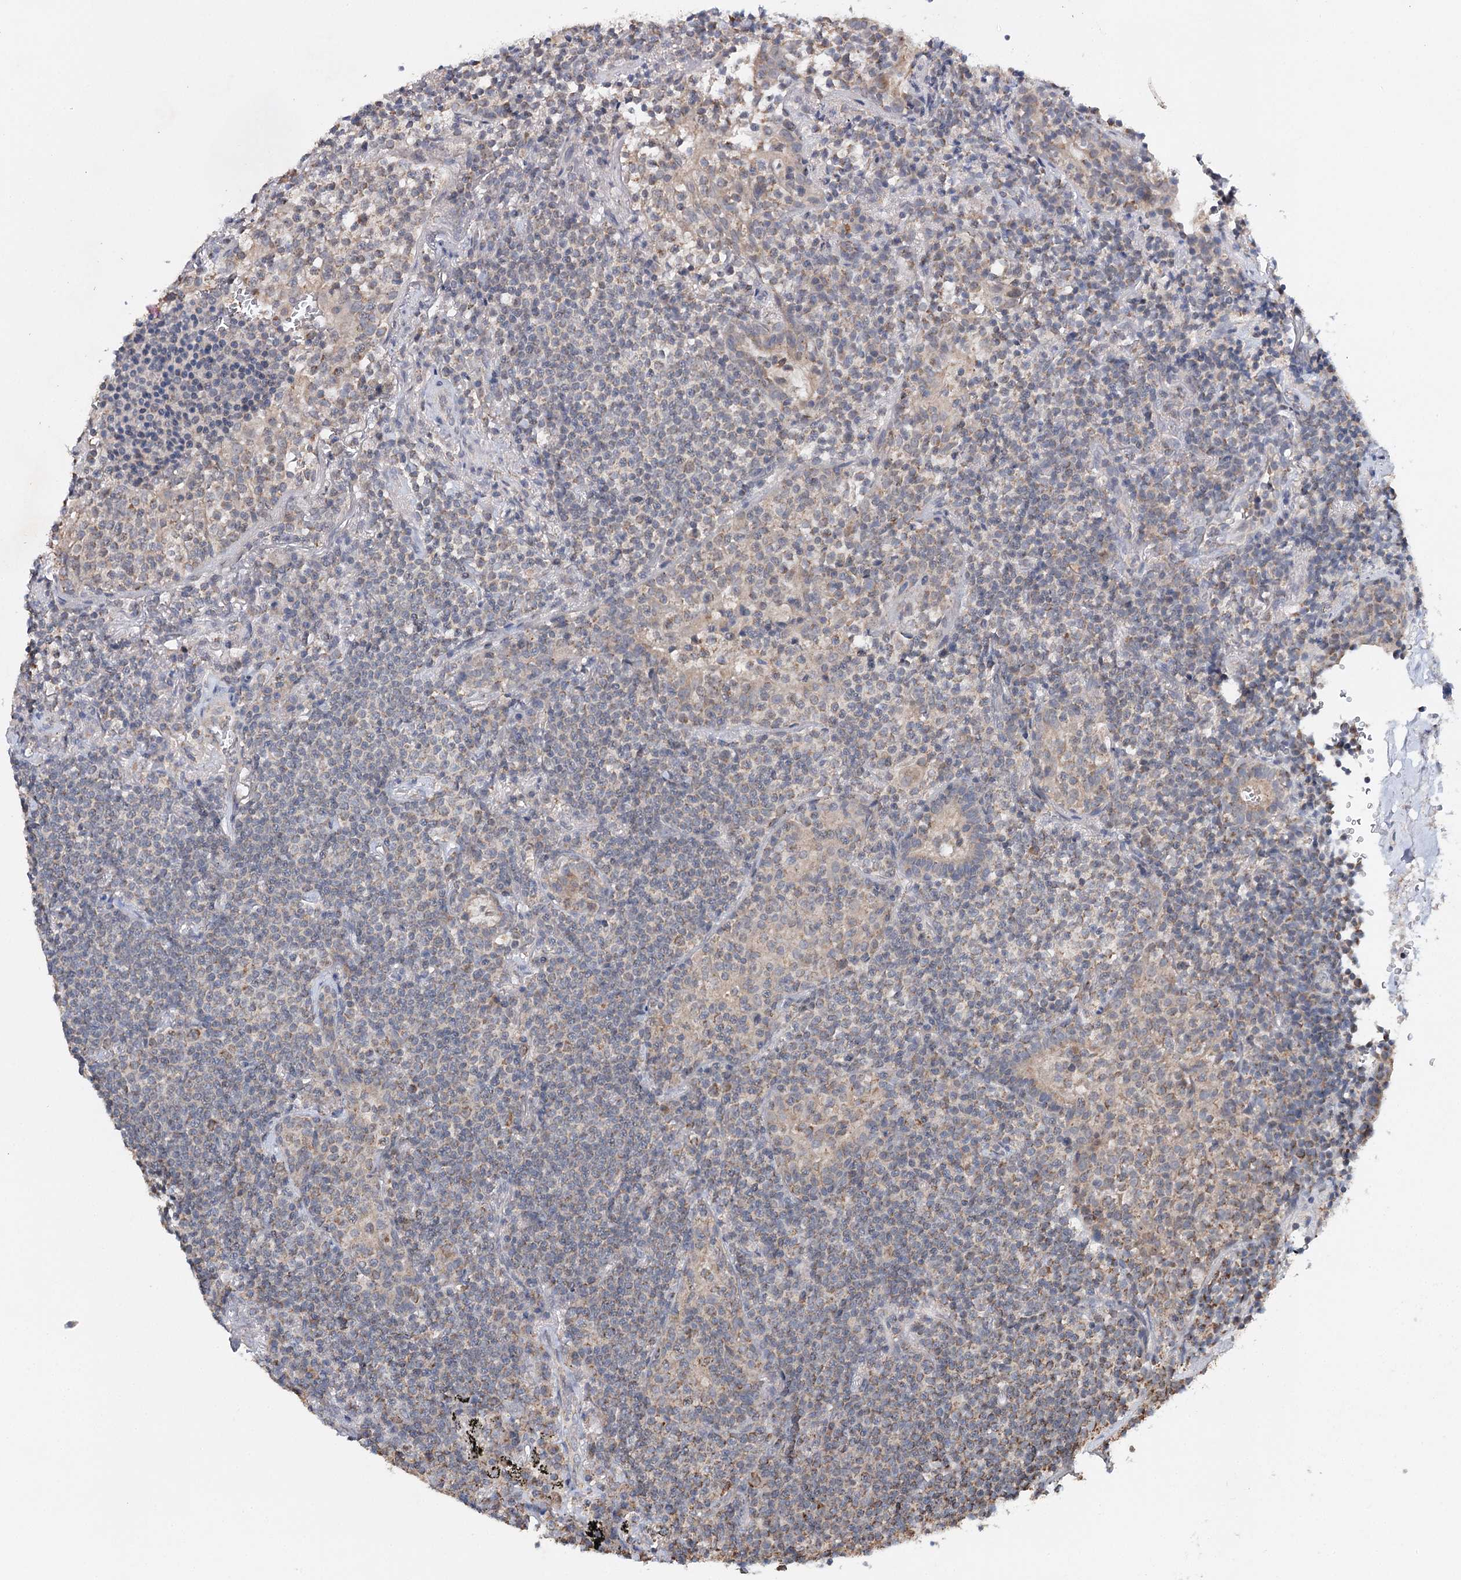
{"staining": {"intensity": "moderate", "quantity": "<25%", "location": "cytoplasmic/membranous"}, "tissue": "lymphoma", "cell_type": "Tumor cells", "image_type": "cancer", "snomed": [{"axis": "morphology", "description": "Malignant lymphoma, non-Hodgkin's type, Low grade"}, {"axis": "topography", "description": "Lung"}], "caption": "This photomicrograph displays malignant lymphoma, non-Hodgkin's type (low-grade) stained with immunohistochemistry (IHC) to label a protein in brown. The cytoplasmic/membranous of tumor cells show moderate positivity for the protein. Nuclei are counter-stained blue.", "gene": "PIK3CB", "patient": {"sex": "female", "age": 71}}